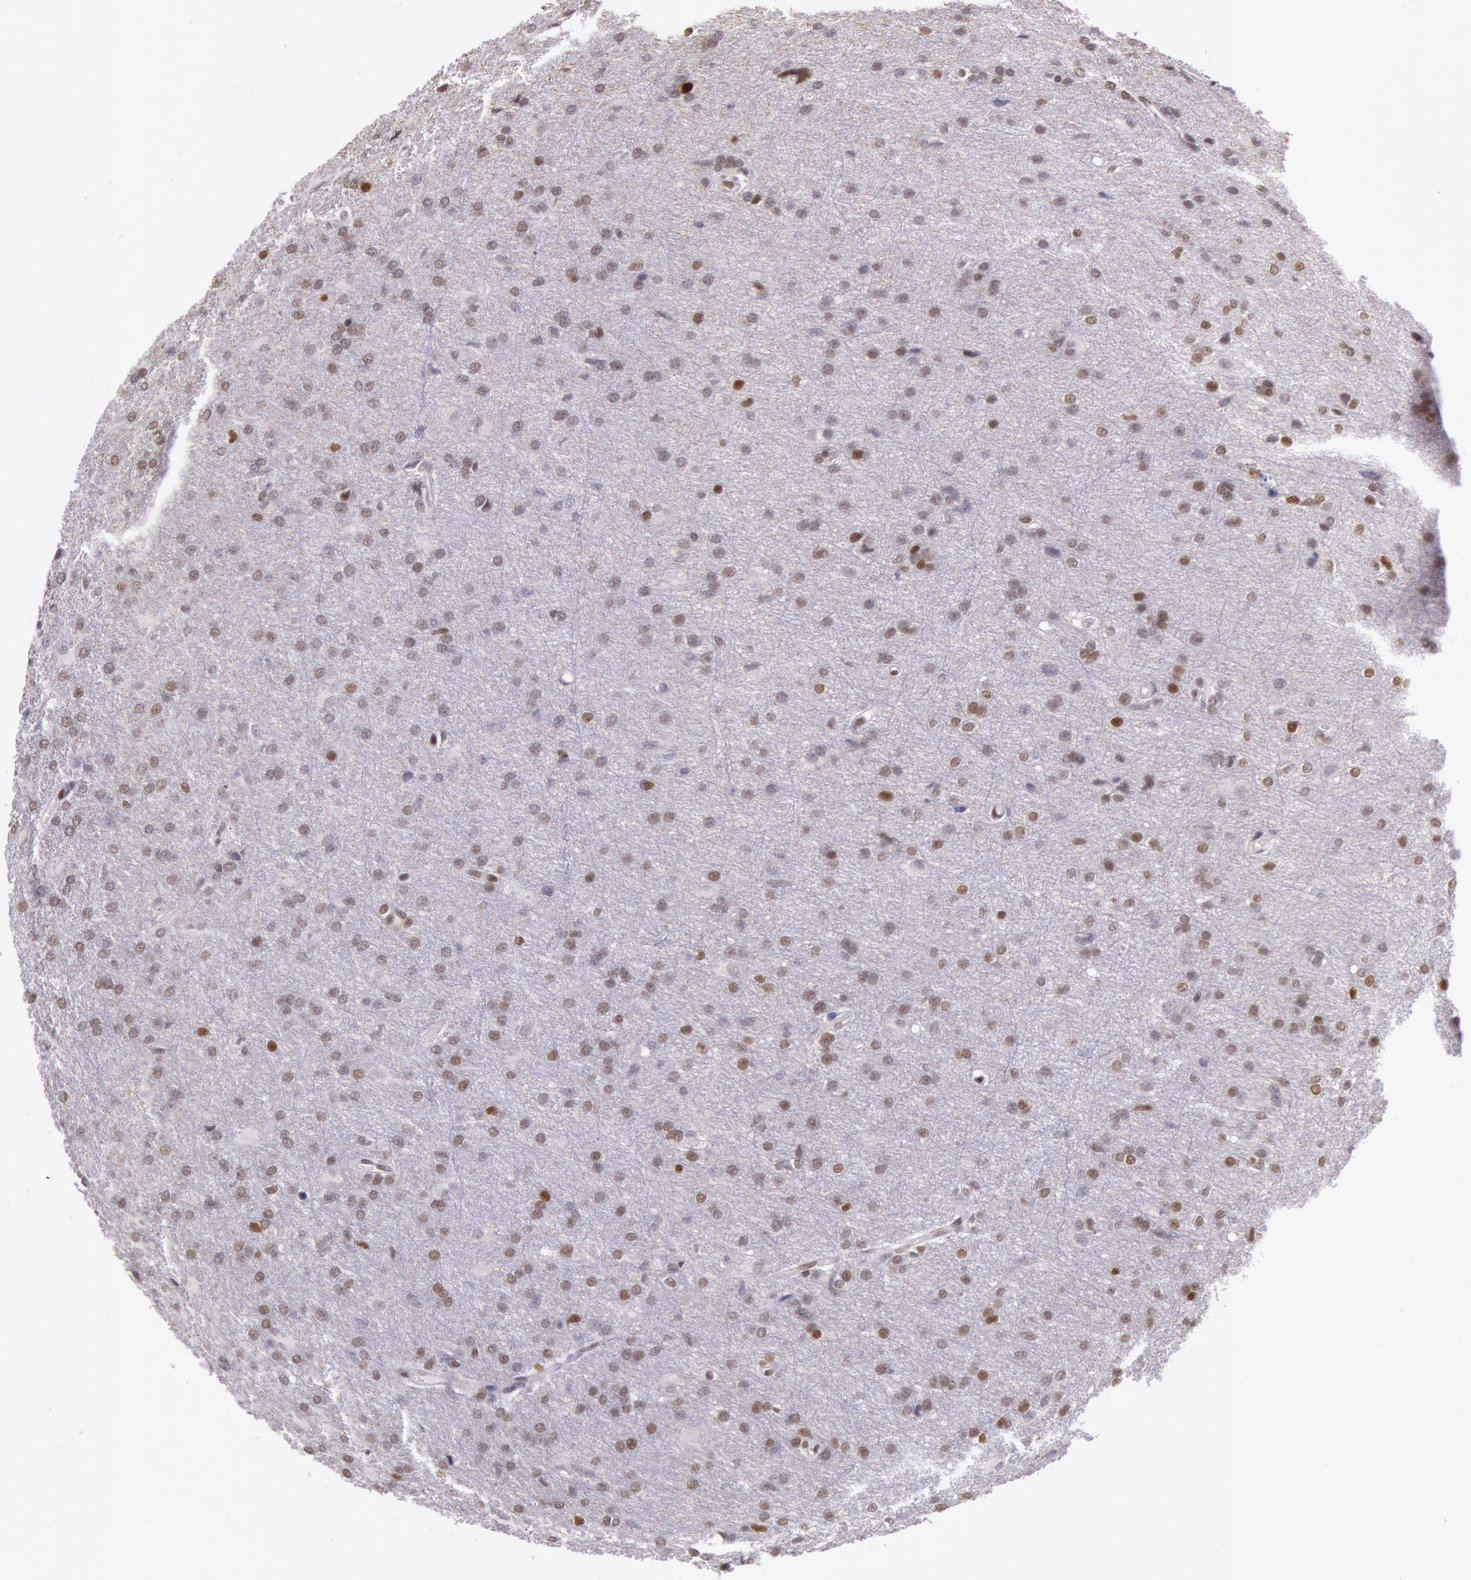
{"staining": {"intensity": "moderate", "quantity": ">75%", "location": "nuclear"}, "tissue": "glioma", "cell_type": "Tumor cells", "image_type": "cancer", "snomed": [{"axis": "morphology", "description": "Glioma, malignant, High grade"}, {"axis": "topography", "description": "Brain"}], "caption": "Immunohistochemical staining of human glioma reveals medium levels of moderate nuclear positivity in about >75% of tumor cells.", "gene": "ESS2", "patient": {"sex": "male", "age": 68}}